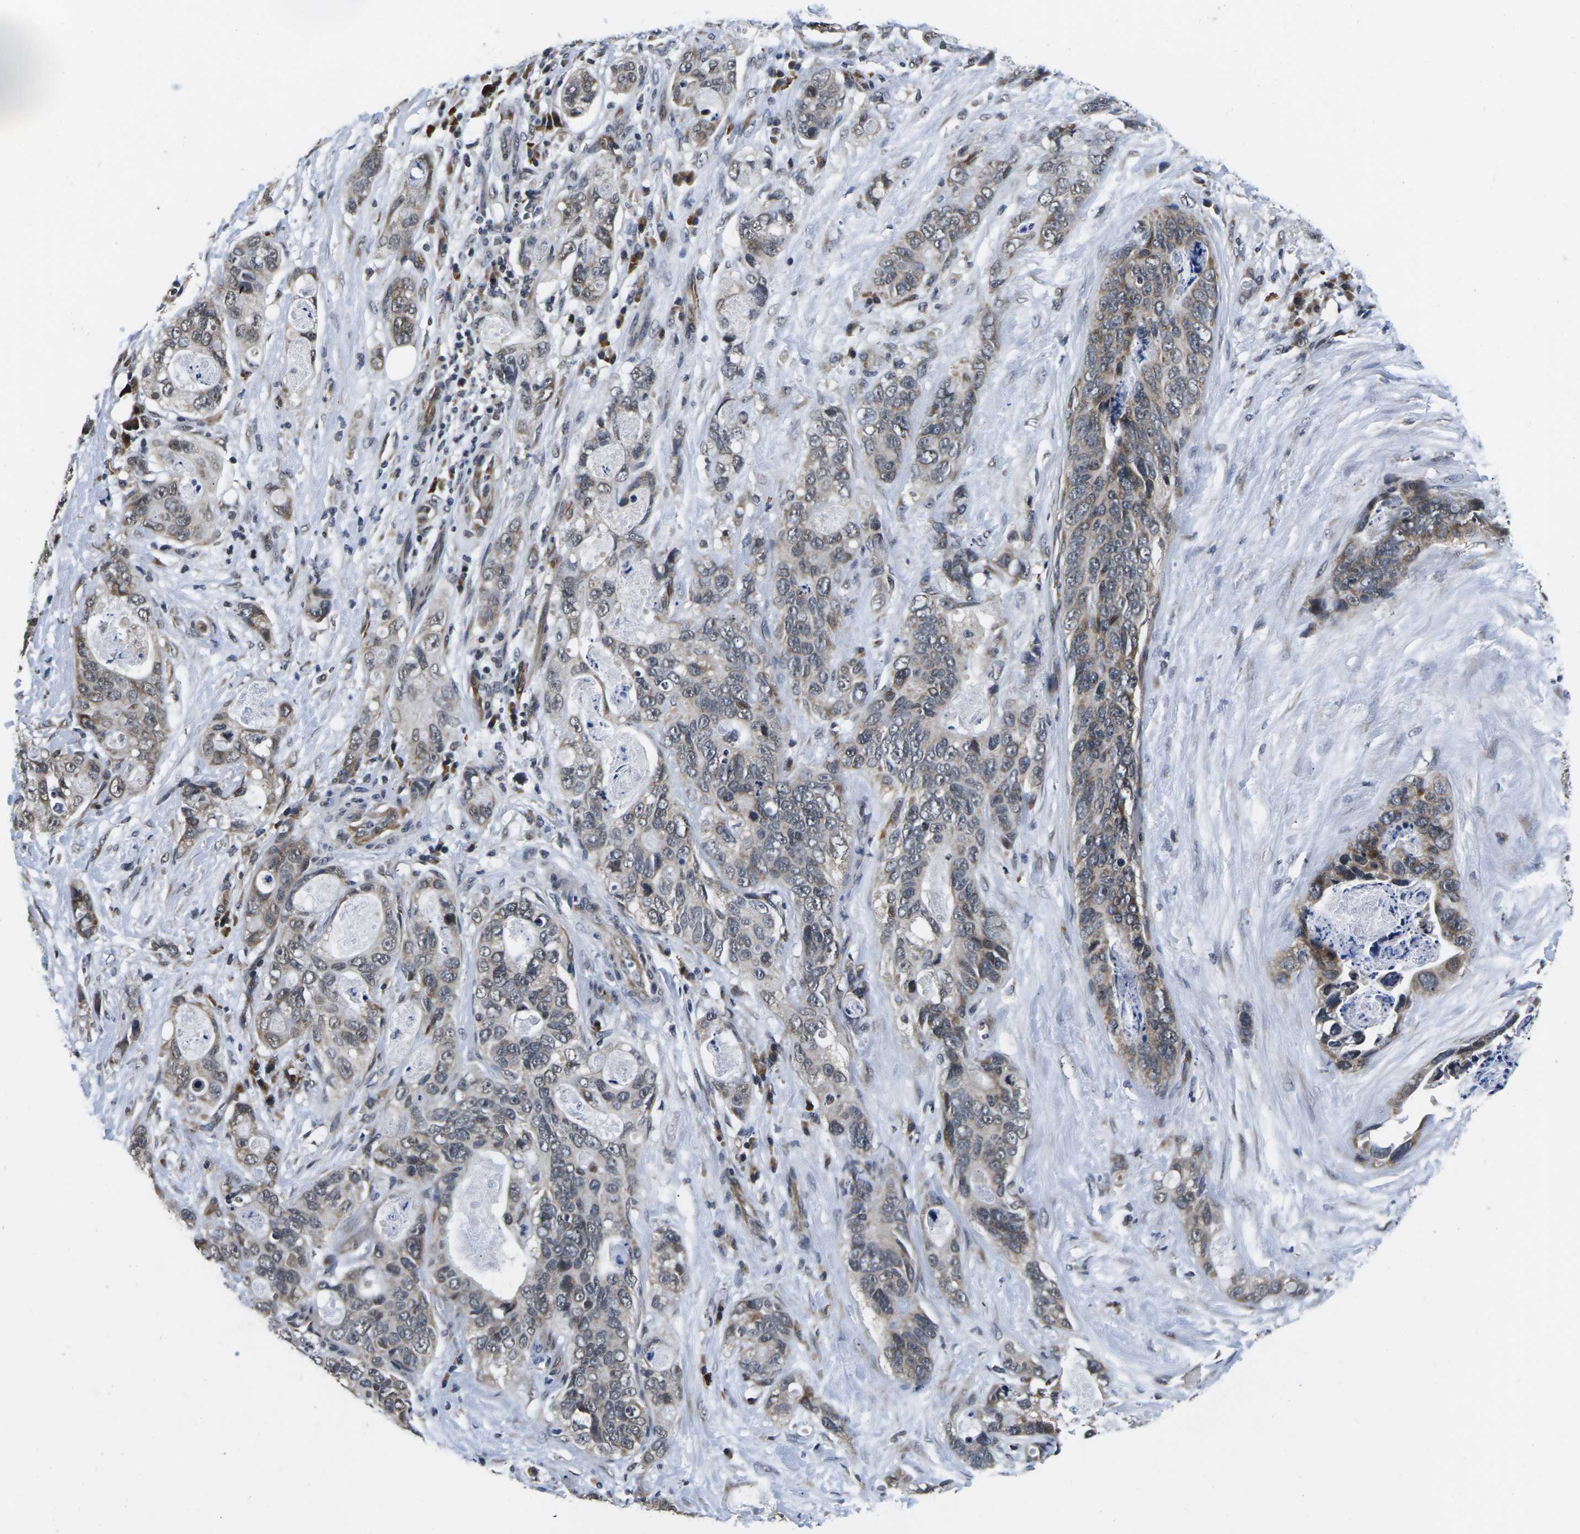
{"staining": {"intensity": "weak", "quantity": "25%-75%", "location": "cytoplasmic/membranous"}, "tissue": "stomach cancer", "cell_type": "Tumor cells", "image_type": "cancer", "snomed": [{"axis": "morphology", "description": "Adenocarcinoma, NOS"}, {"axis": "topography", "description": "Stomach"}], "caption": "Adenocarcinoma (stomach) tissue shows weak cytoplasmic/membranous staining in approximately 25%-75% of tumor cells, visualized by immunohistochemistry.", "gene": "CCNE1", "patient": {"sex": "female", "age": 89}}